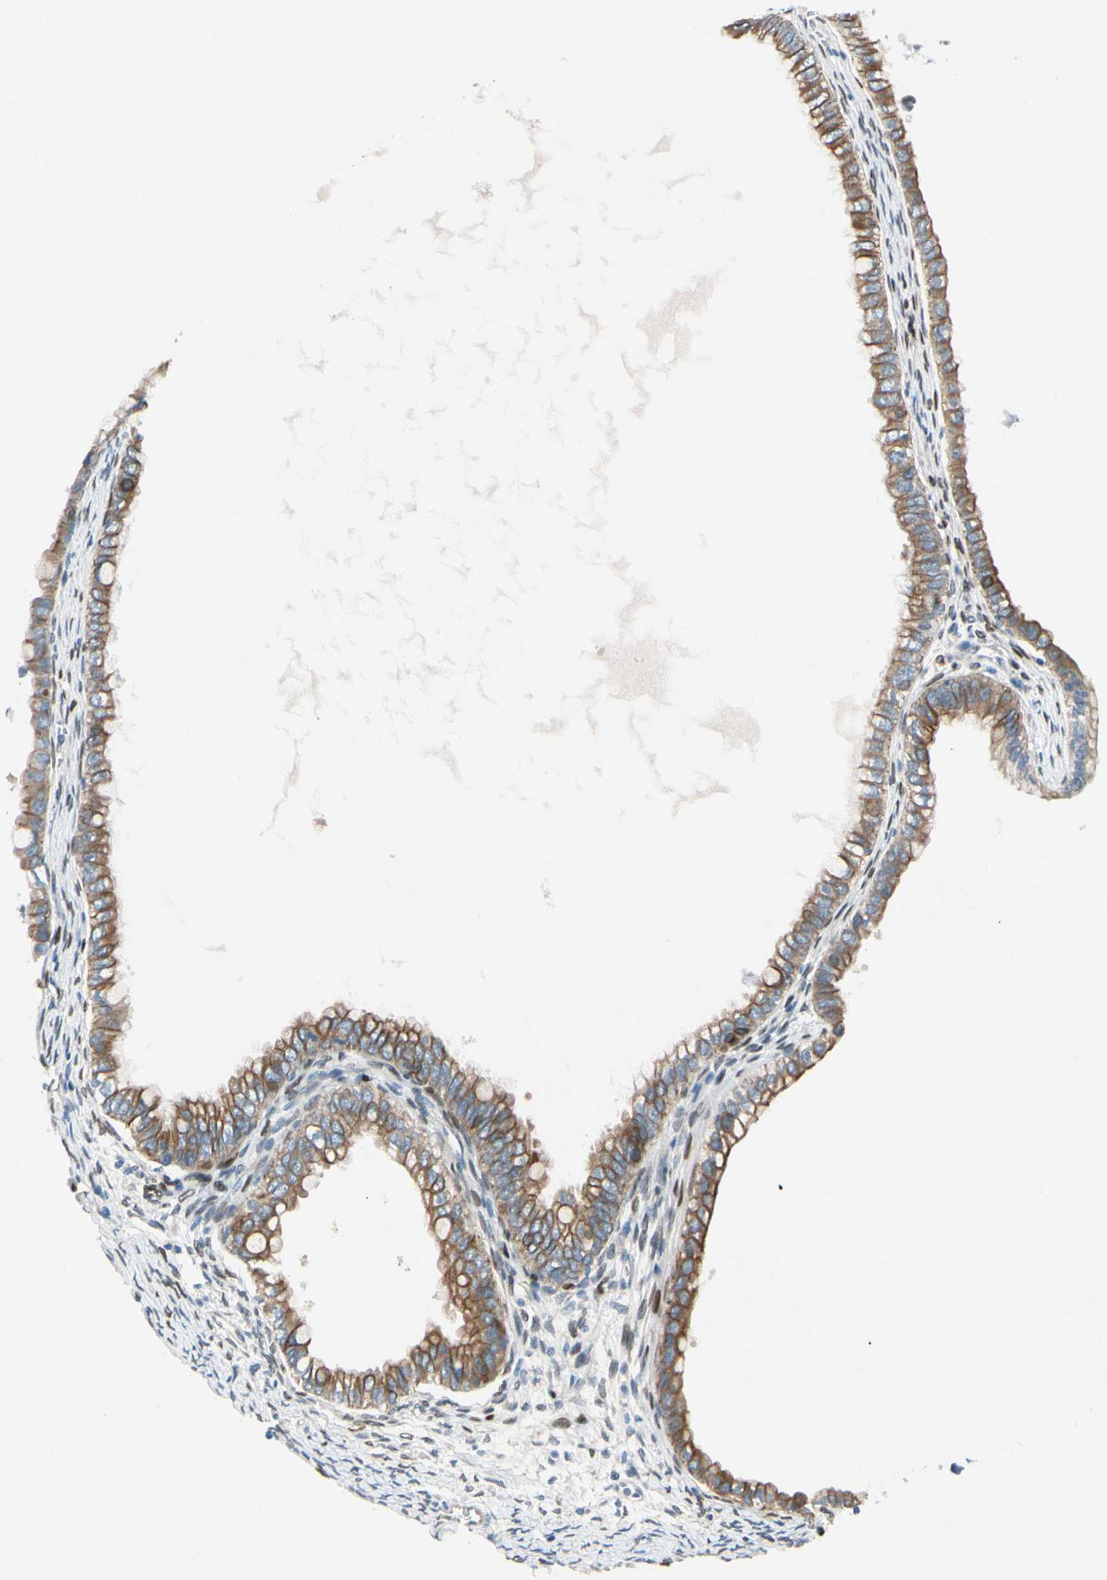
{"staining": {"intensity": "moderate", "quantity": ">75%", "location": "cytoplasmic/membranous"}, "tissue": "ovarian cancer", "cell_type": "Tumor cells", "image_type": "cancer", "snomed": [{"axis": "morphology", "description": "Cystadenocarcinoma, mucinous, NOS"}, {"axis": "topography", "description": "Ovary"}], "caption": "Immunohistochemical staining of human ovarian cancer (mucinous cystadenocarcinoma) demonstrates medium levels of moderate cytoplasmic/membranous positivity in approximately >75% of tumor cells. (DAB (3,3'-diaminobenzidine) = brown stain, brightfield microscopy at high magnification).", "gene": "ZNF132", "patient": {"sex": "female", "age": 80}}